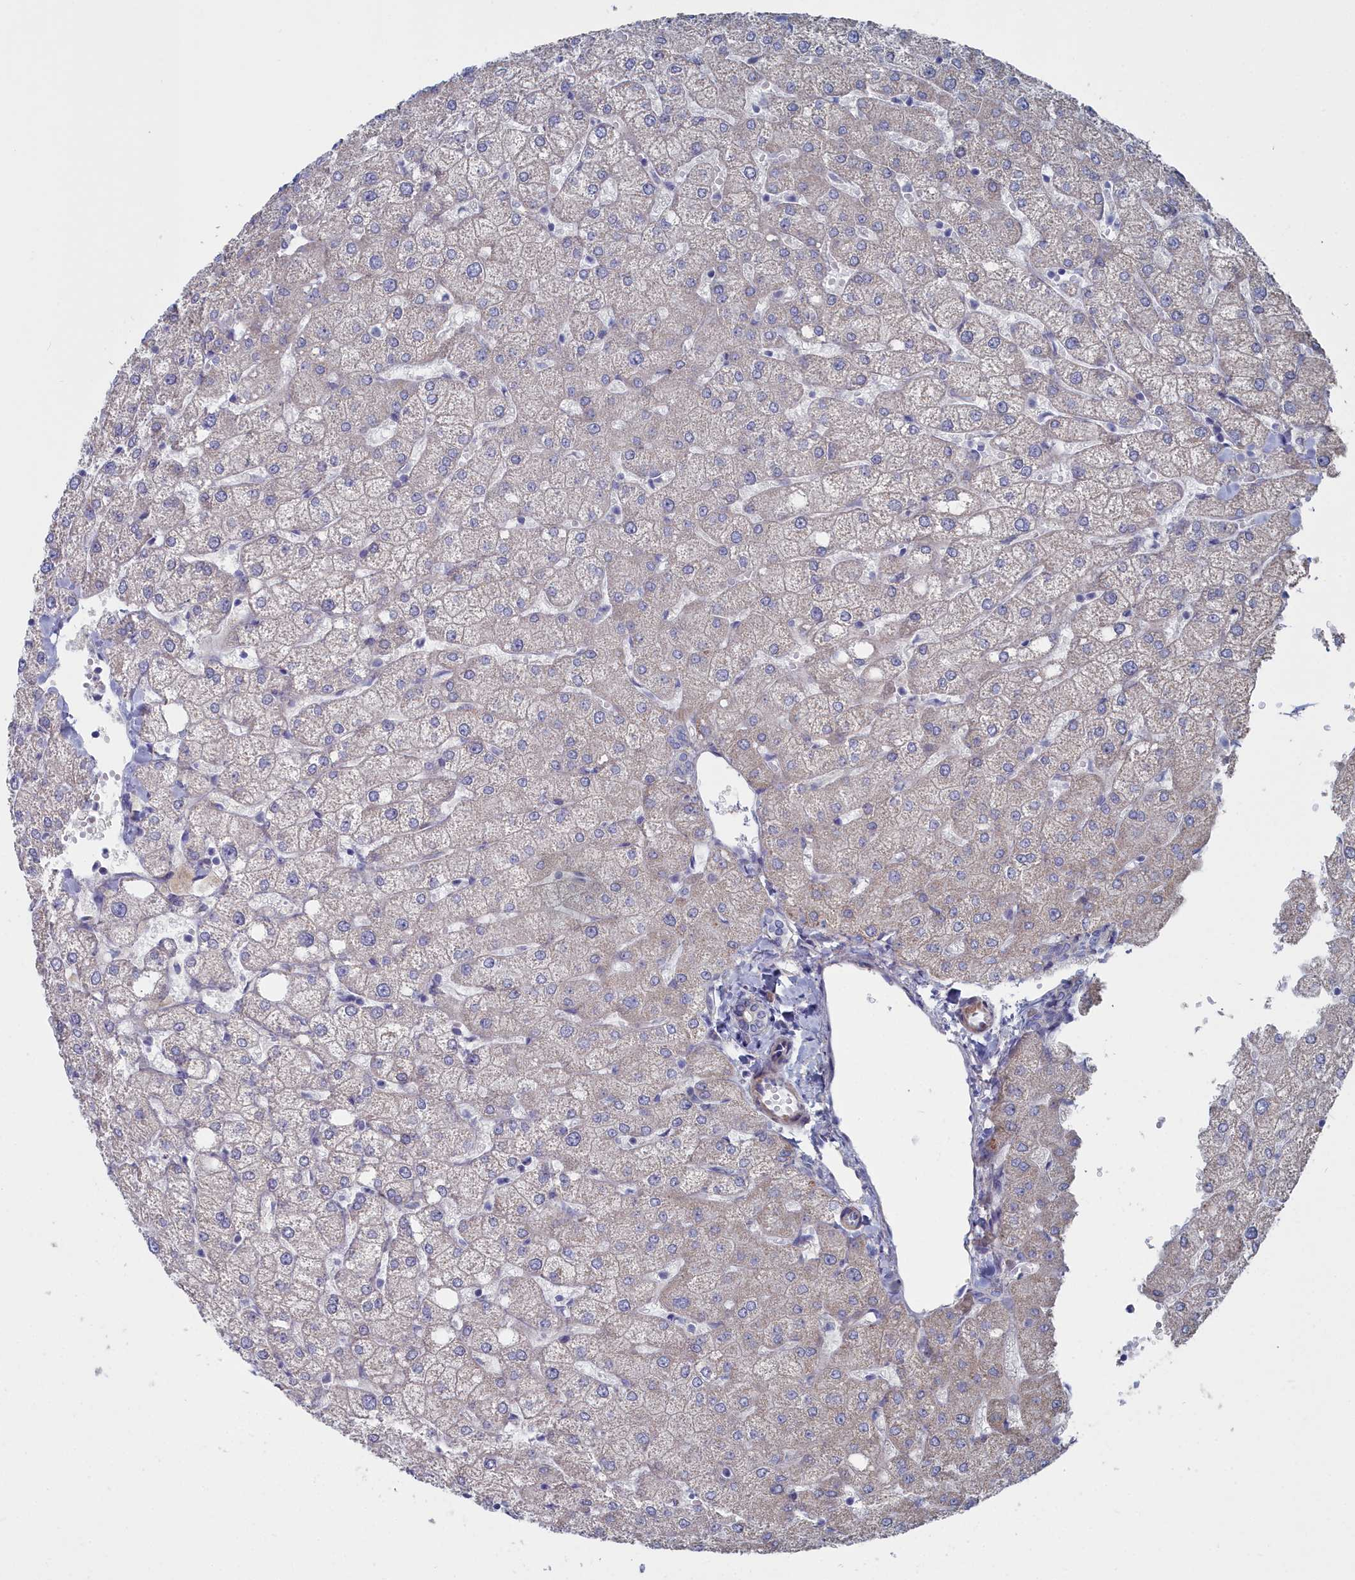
{"staining": {"intensity": "negative", "quantity": "none", "location": "none"}, "tissue": "liver", "cell_type": "Cholangiocytes", "image_type": "normal", "snomed": [{"axis": "morphology", "description": "Normal tissue, NOS"}, {"axis": "topography", "description": "Liver"}], "caption": "An IHC micrograph of unremarkable liver is shown. There is no staining in cholangiocytes of liver. Brightfield microscopy of immunohistochemistry (IHC) stained with DAB (brown) and hematoxylin (blue), captured at high magnification.", "gene": "SHISAL2A", "patient": {"sex": "female", "age": 54}}